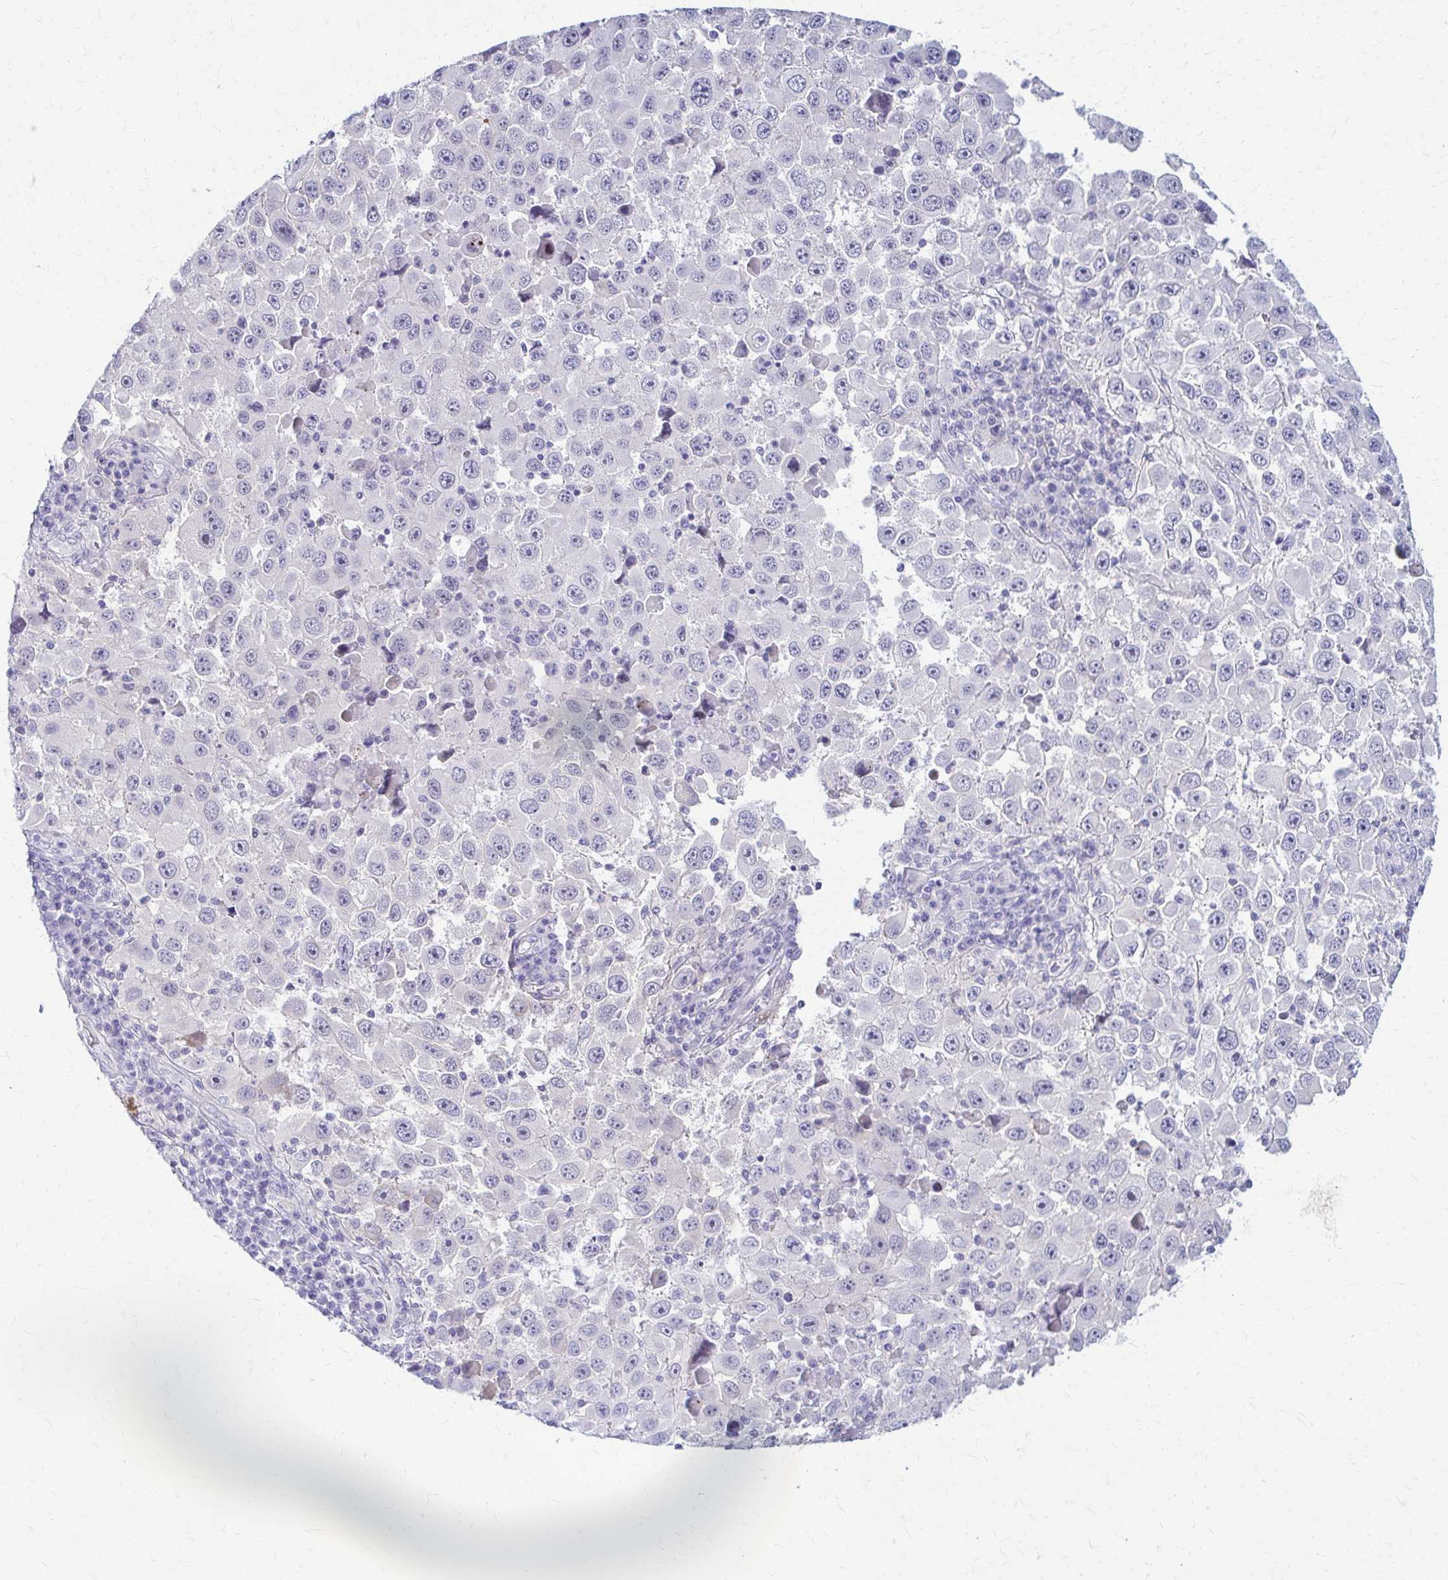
{"staining": {"intensity": "negative", "quantity": "none", "location": "none"}, "tissue": "melanoma", "cell_type": "Tumor cells", "image_type": "cancer", "snomed": [{"axis": "morphology", "description": "Malignant melanoma, Metastatic site"}, {"axis": "topography", "description": "Lymph node"}], "caption": "Tumor cells are negative for protein expression in human malignant melanoma (metastatic site).", "gene": "RHOBTB2", "patient": {"sex": "female", "age": 67}}